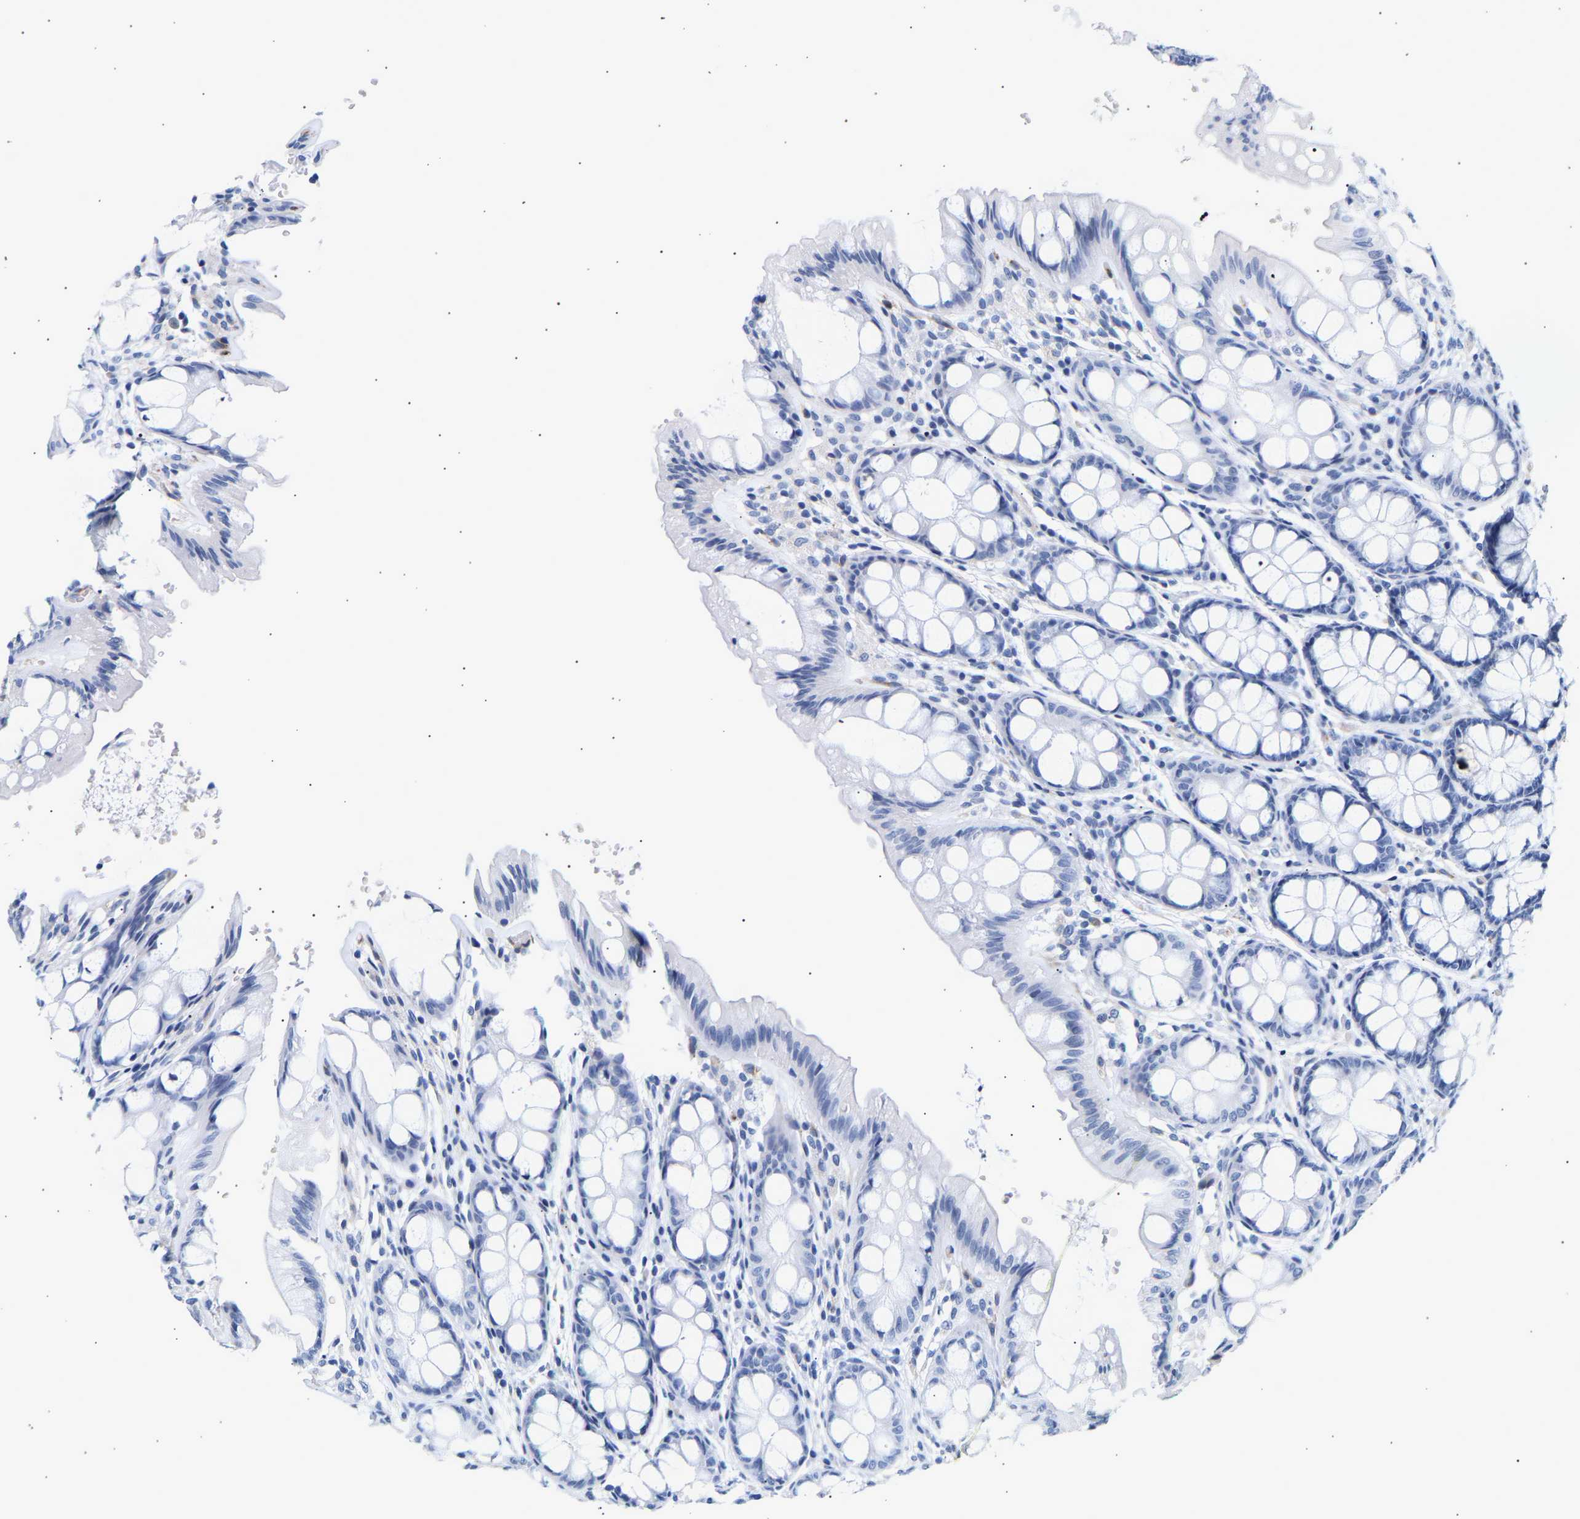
{"staining": {"intensity": "moderate", "quantity": ">75%", "location": "cytoplasmic/membranous"}, "tissue": "colon", "cell_type": "Endothelial cells", "image_type": "normal", "snomed": [{"axis": "morphology", "description": "Normal tissue, NOS"}, {"axis": "topography", "description": "Colon"}], "caption": "Protein expression by immunohistochemistry exhibits moderate cytoplasmic/membranous positivity in about >75% of endothelial cells in unremarkable colon. (DAB IHC with brightfield microscopy, high magnification).", "gene": "IGFBP7", "patient": {"sex": "male", "age": 47}}